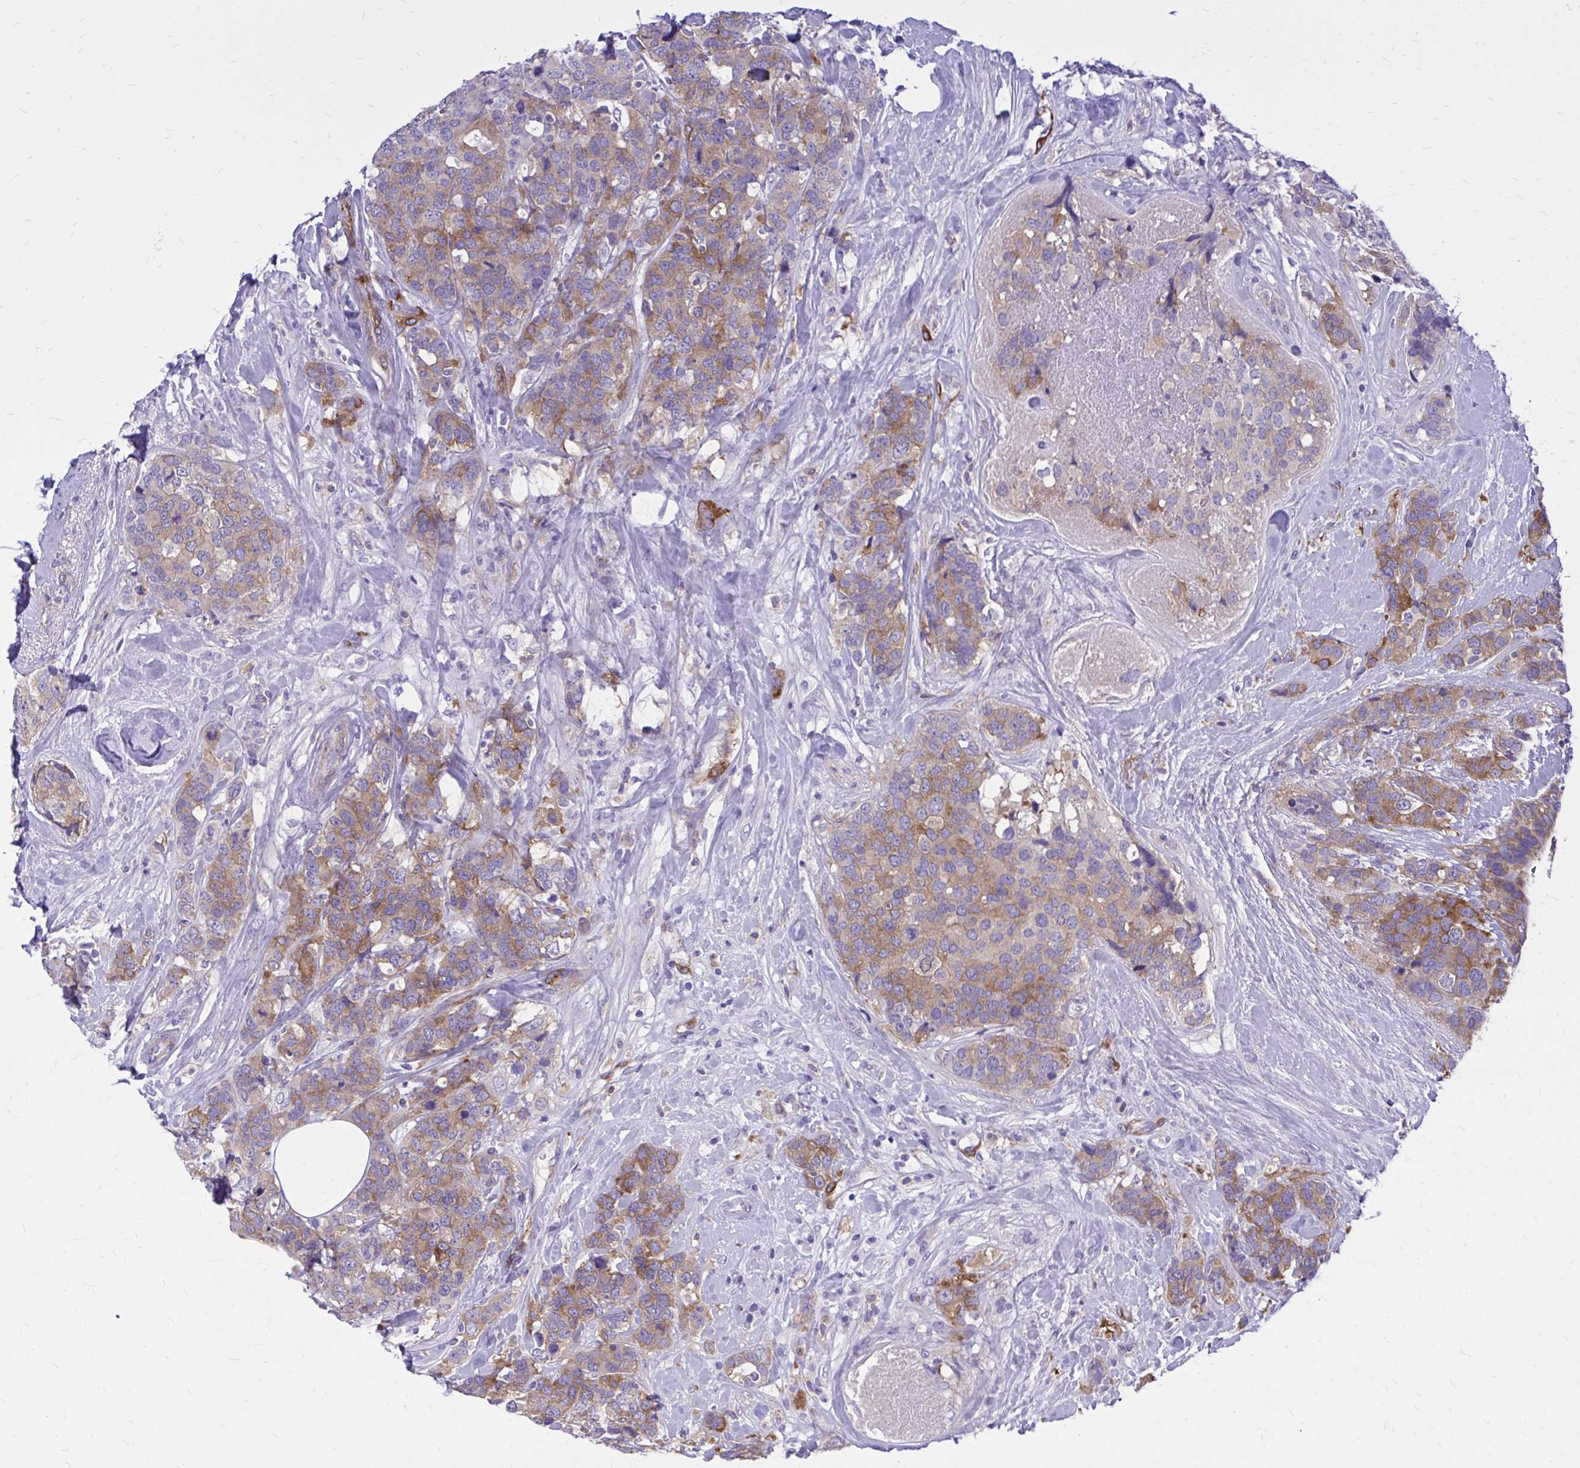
{"staining": {"intensity": "moderate", "quantity": ">75%", "location": "cytoplasmic/membranous"}, "tissue": "breast cancer", "cell_type": "Tumor cells", "image_type": "cancer", "snomed": [{"axis": "morphology", "description": "Lobular carcinoma"}, {"axis": "topography", "description": "Breast"}], "caption": "An image showing moderate cytoplasmic/membranous positivity in approximately >75% of tumor cells in lobular carcinoma (breast), as visualized by brown immunohistochemical staining.", "gene": "EPB41L1", "patient": {"sex": "female", "age": 59}}